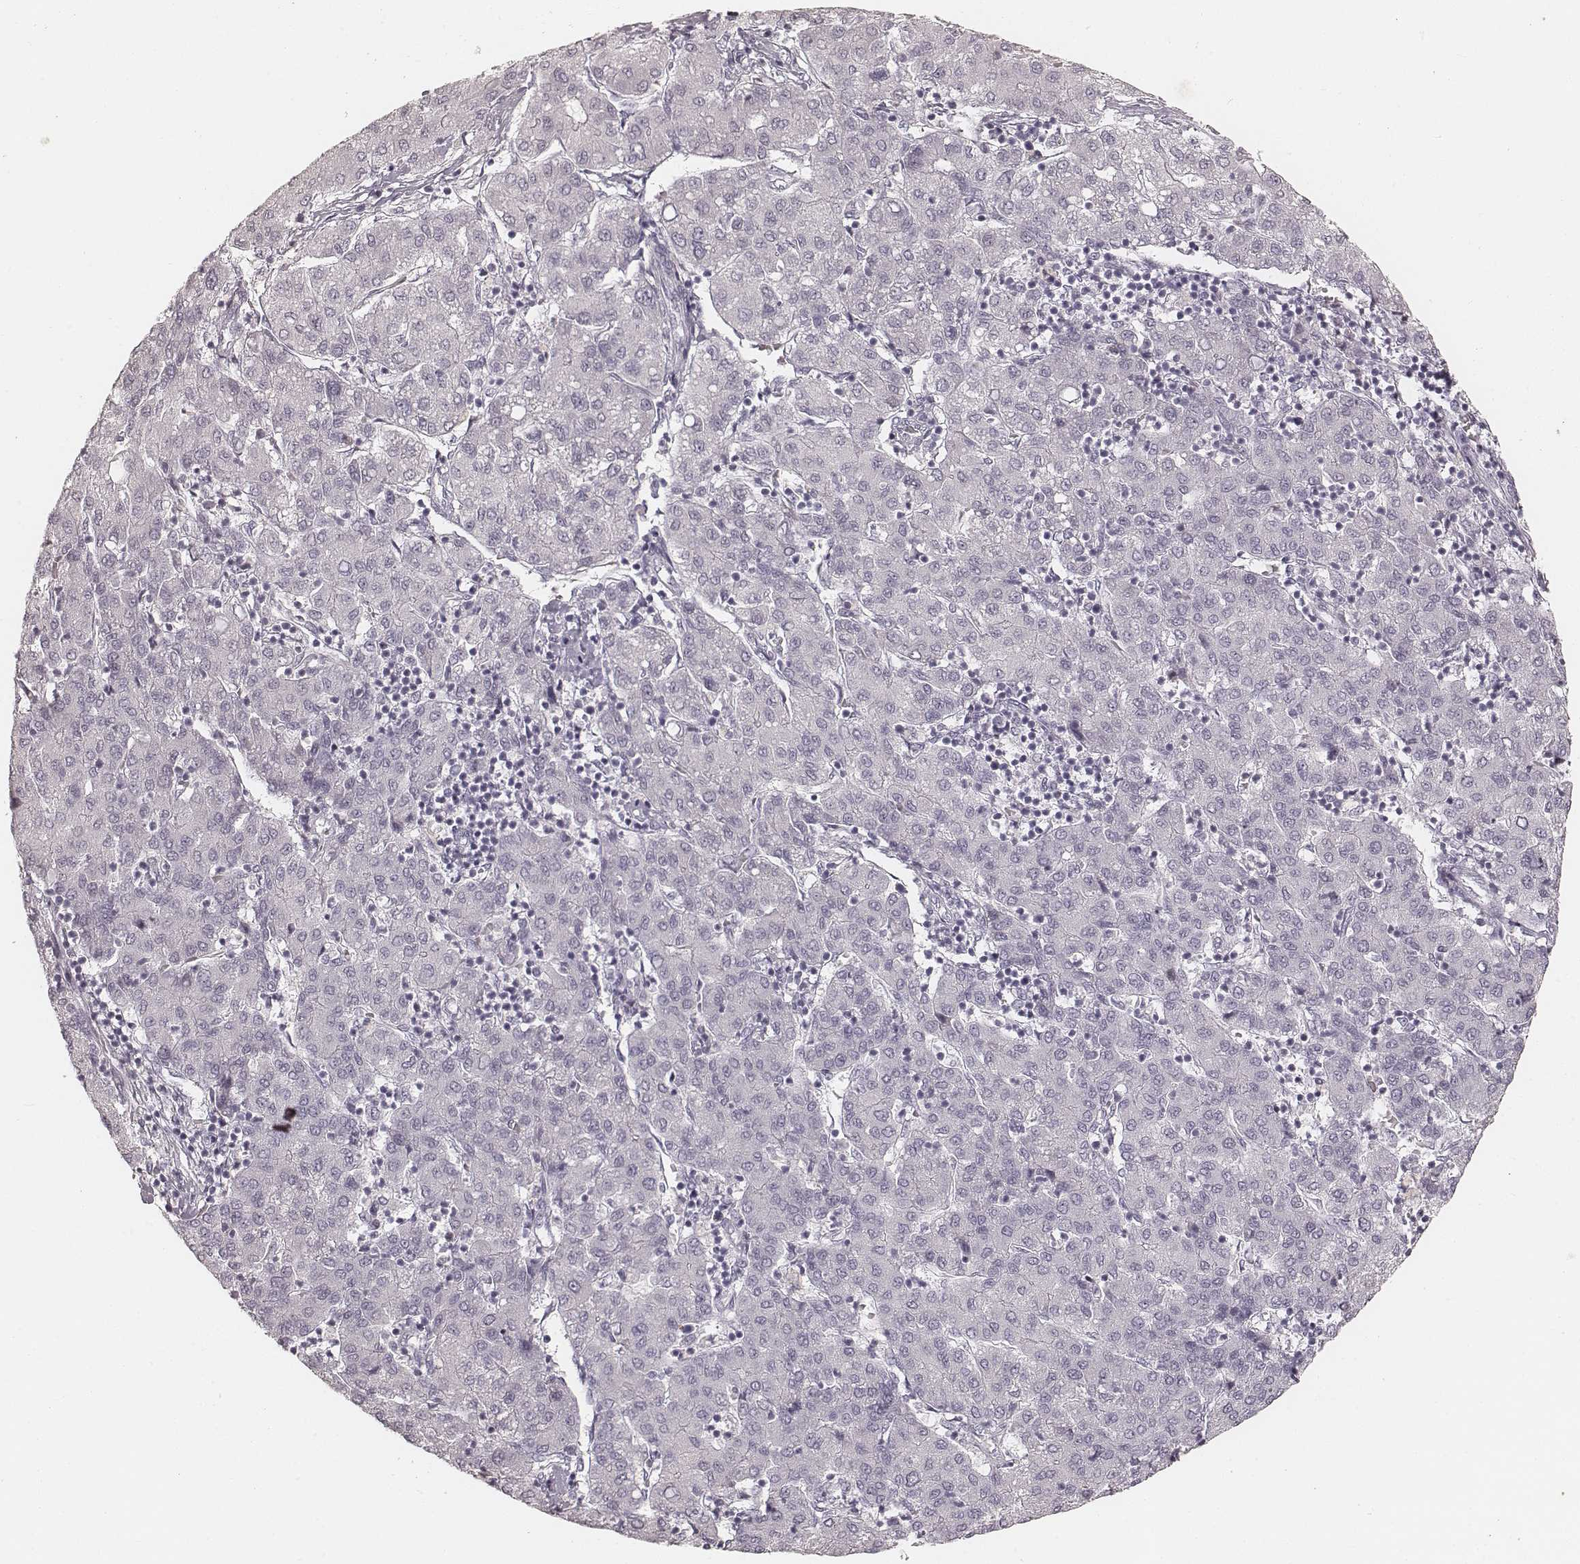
{"staining": {"intensity": "negative", "quantity": "none", "location": "none"}, "tissue": "liver cancer", "cell_type": "Tumor cells", "image_type": "cancer", "snomed": [{"axis": "morphology", "description": "Carcinoma, Hepatocellular, NOS"}, {"axis": "topography", "description": "Liver"}], "caption": "Image shows no significant protein positivity in tumor cells of hepatocellular carcinoma (liver). Nuclei are stained in blue.", "gene": "TEX37", "patient": {"sex": "male", "age": 65}}